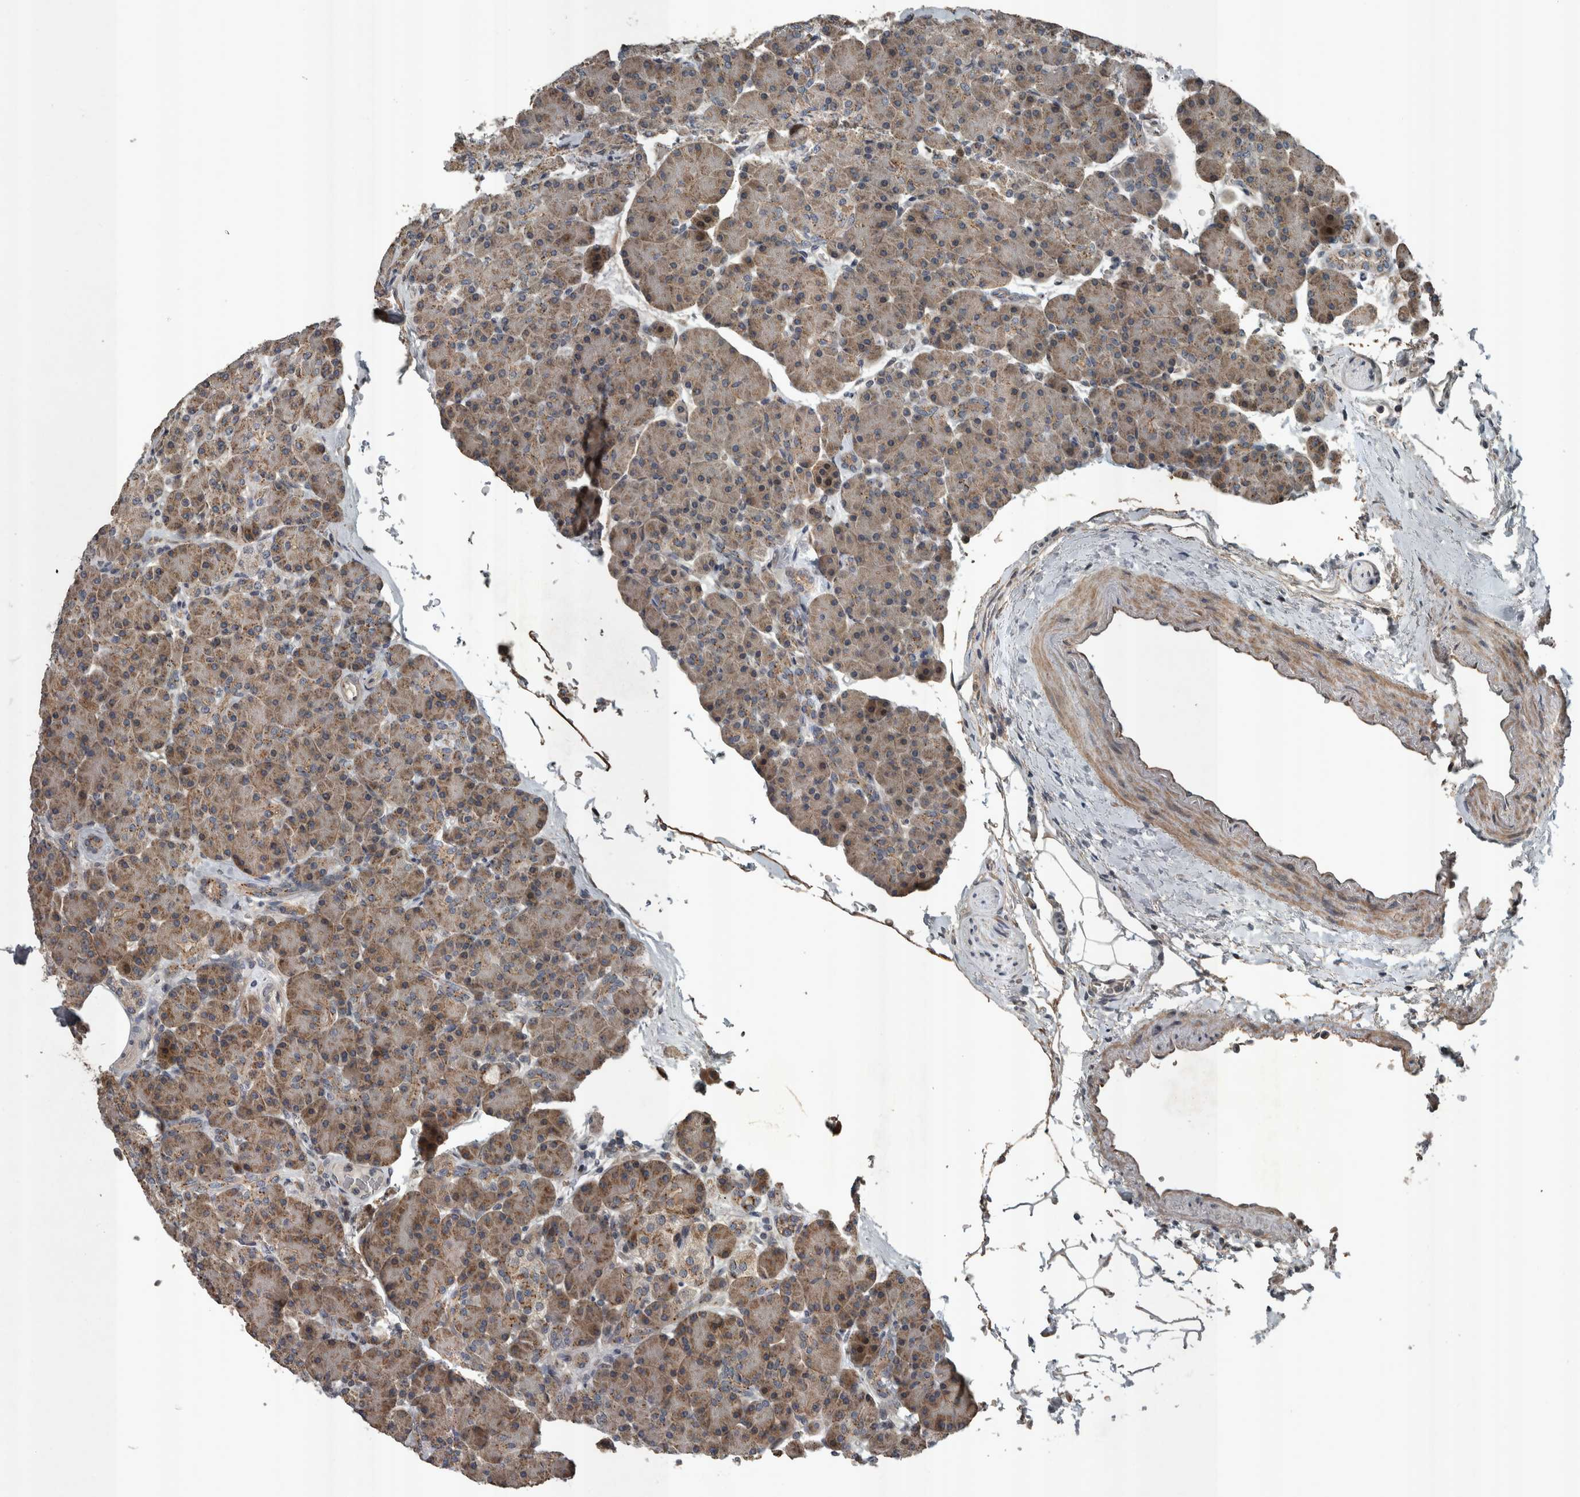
{"staining": {"intensity": "moderate", "quantity": "25%-75%", "location": "cytoplasmic/membranous"}, "tissue": "pancreas", "cell_type": "Exocrine glandular cells", "image_type": "normal", "snomed": [{"axis": "morphology", "description": "Normal tissue, NOS"}, {"axis": "topography", "description": "Pancreas"}], "caption": "Immunohistochemical staining of normal pancreas exhibits medium levels of moderate cytoplasmic/membranous expression in approximately 25%-75% of exocrine glandular cells. Nuclei are stained in blue.", "gene": "ZNF345", "patient": {"sex": "female", "age": 43}}